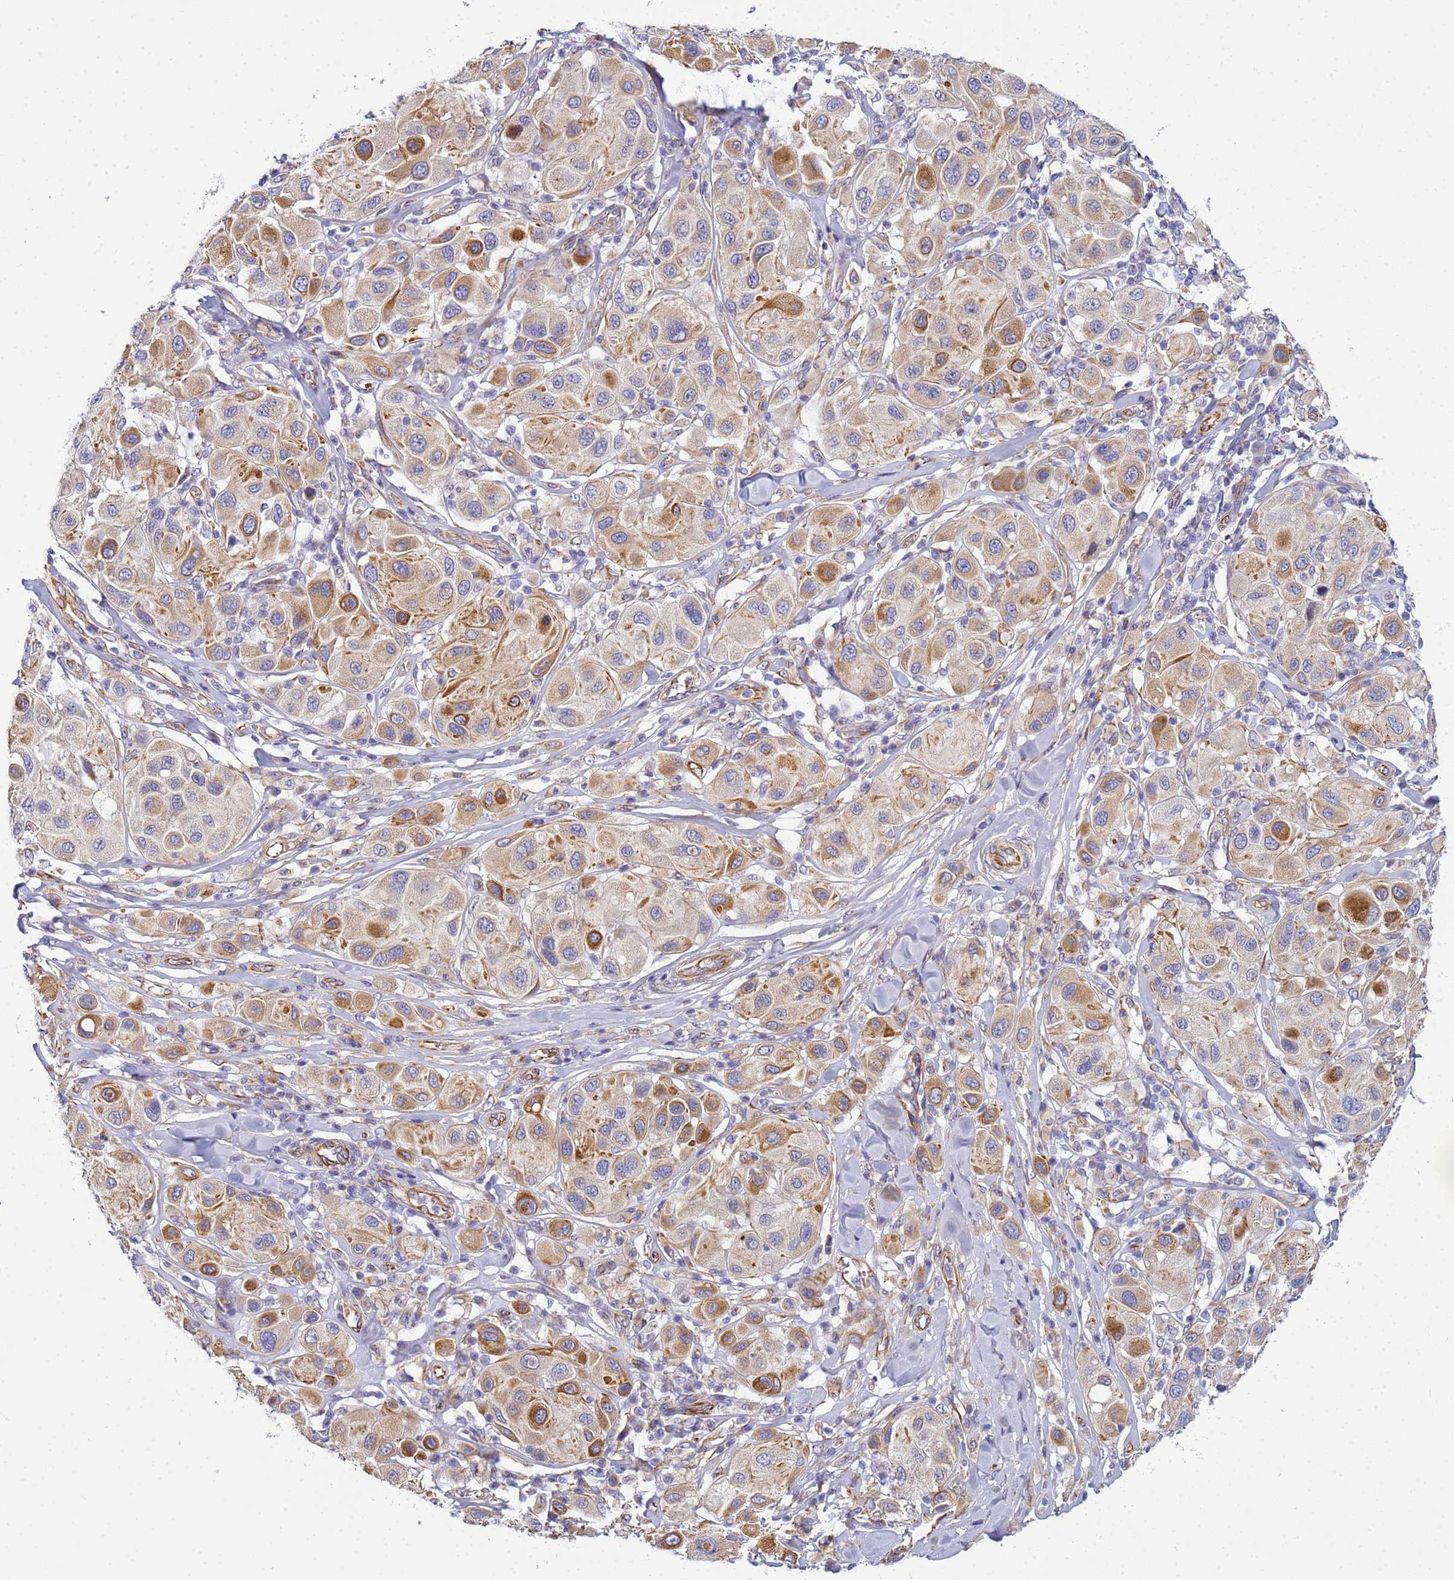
{"staining": {"intensity": "moderate", "quantity": ">75%", "location": "cytoplasmic/membranous"}, "tissue": "melanoma", "cell_type": "Tumor cells", "image_type": "cancer", "snomed": [{"axis": "morphology", "description": "Malignant melanoma, Metastatic site"}, {"axis": "topography", "description": "Skin"}], "caption": "Brown immunohistochemical staining in melanoma shows moderate cytoplasmic/membranous expression in approximately >75% of tumor cells. (Brightfield microscopy of DAB IHC at high magnification).", "gene": "UBXN2B", "patient": {"sex": "male", "age": 41}}